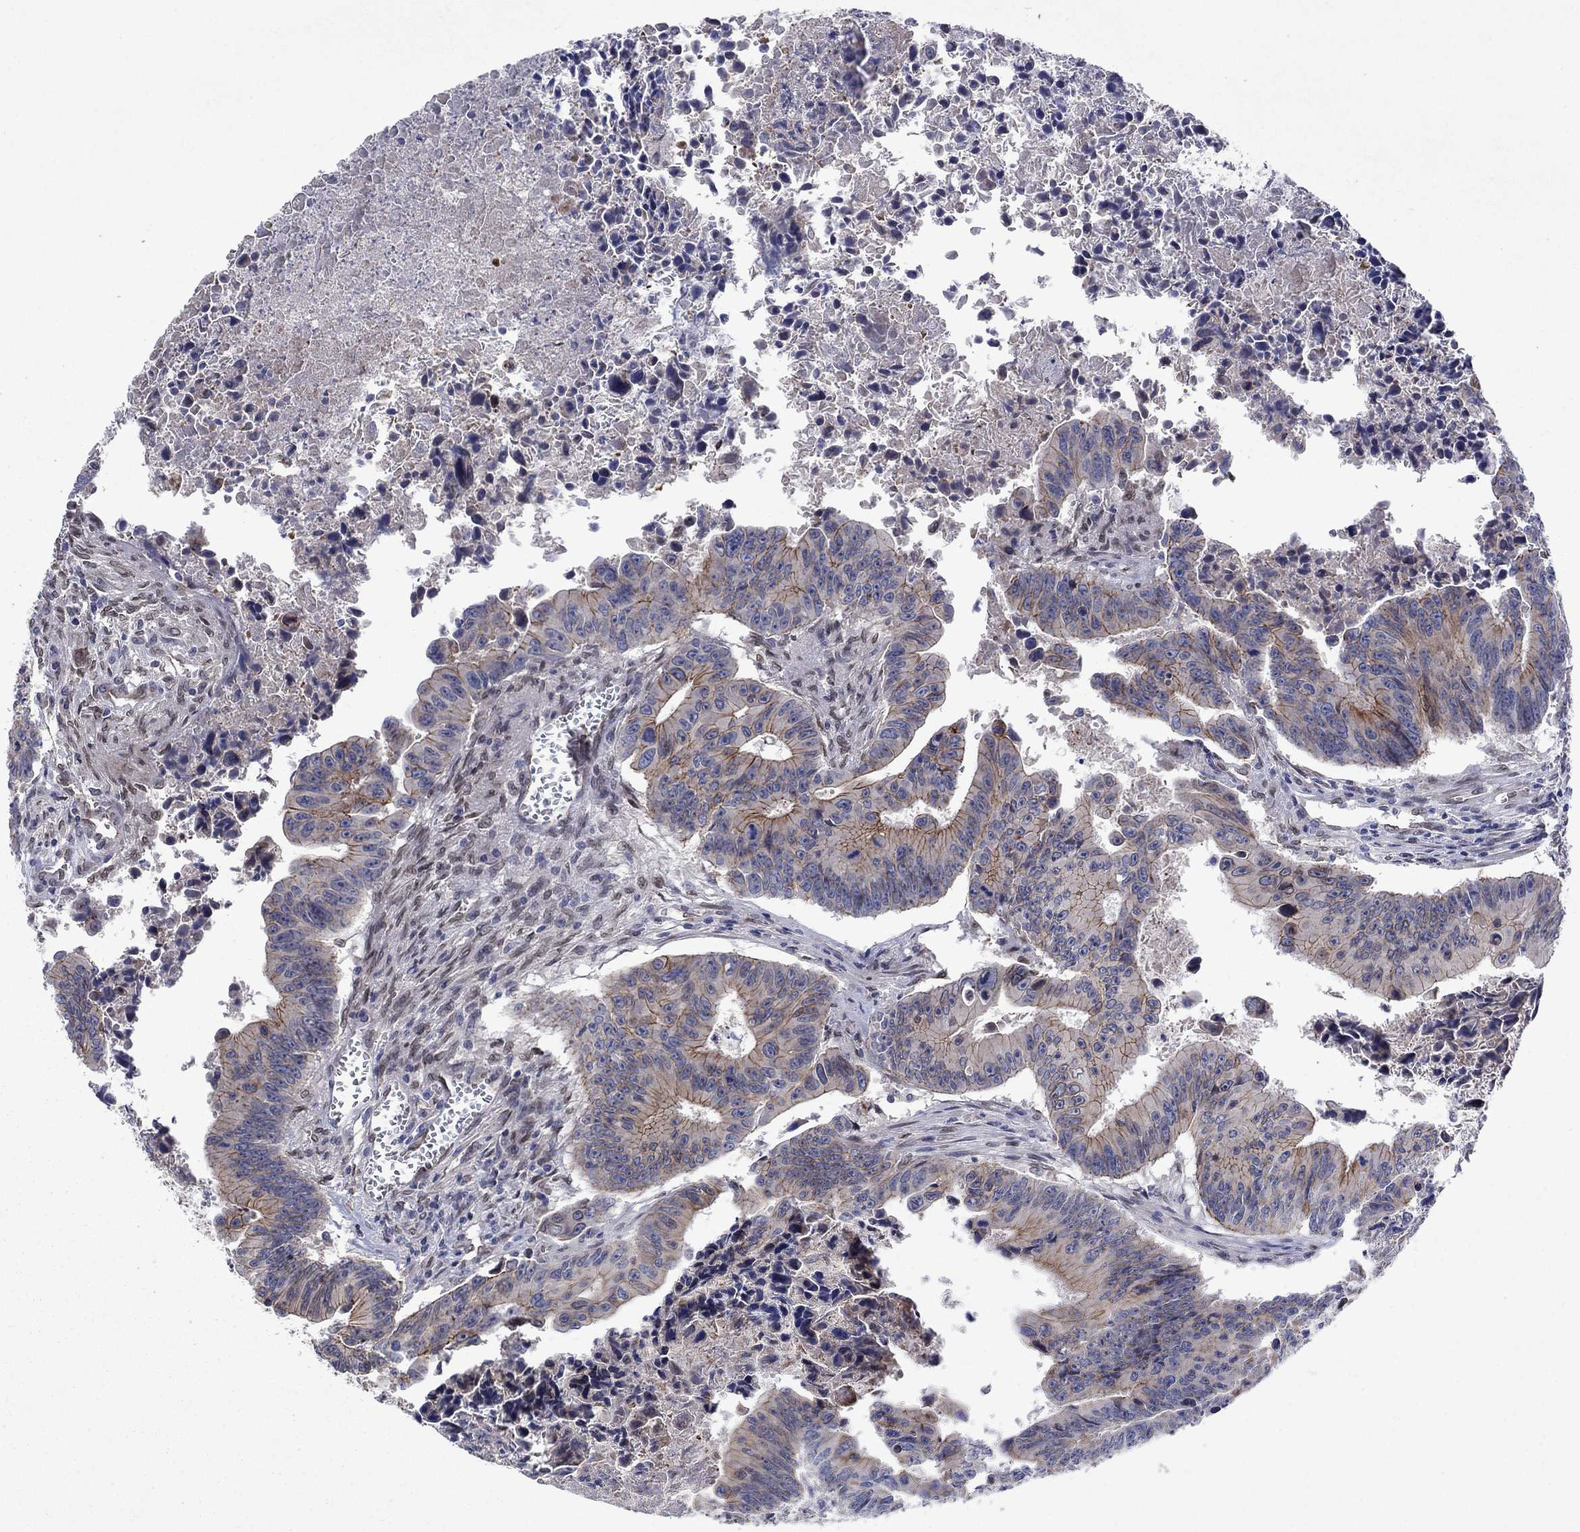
{"staining": {"intensity": "moderate", "quantity": ">75%", "location": "cytoplasmic/membranous"}, "tissue": "colorectal cancer", "cell_type": "Tumor cells", "image_type": "cancer", "snomed": [{"axis": "morphology", "description": "Adenocarcinoma, NOS"}, {"axis": "topography", "description": "Colon"}], "caption": "A histopathology image of human colorectal adenocarcinoma stained for a protein exhibits moderate cytoplasmic/membranous brown staining in tumor cells. The protein of interest is shown in brown color, while the nuclei are stained blue.", "gene": "EMC9", "patient": {"sex": "female", "age": 87}}